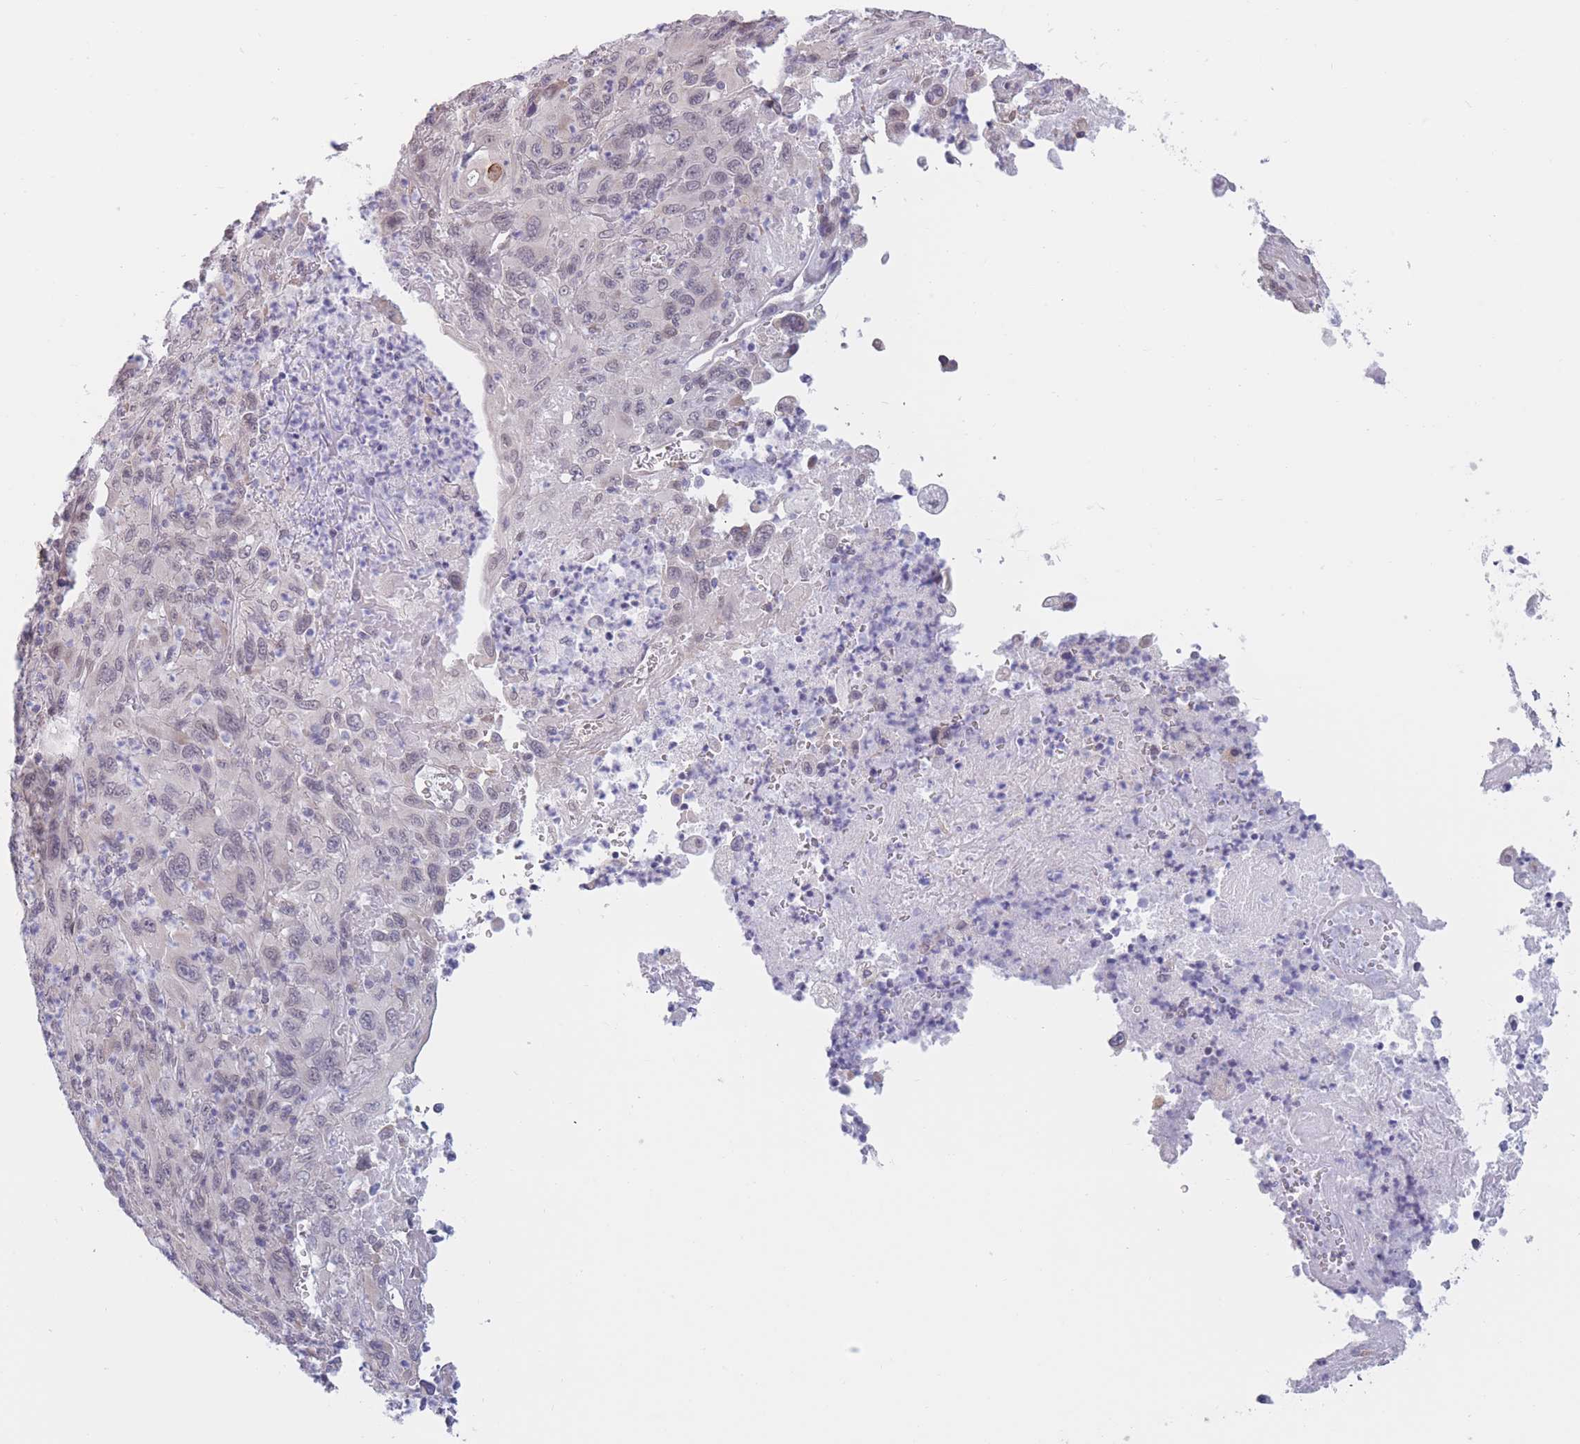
{"staining": {"intensity": "negative", "quantity": "none", "location": "none"}, "tissue": "melanoma", "cell_type": "Tumor cells", "image_type": "cancer", "snomed": [{"axis": "morphology", "description": "Malignant melanoma, Metastatic site"}, {"axis": "topography", "description": "Skin"}], "caption": "Malignant melanoma (metastatic site) was stained to show a protein in brown. There is no significant expression in tumor cells.", "gene": "COL27A1", "patient": {"sex": "female", "age": 56}}